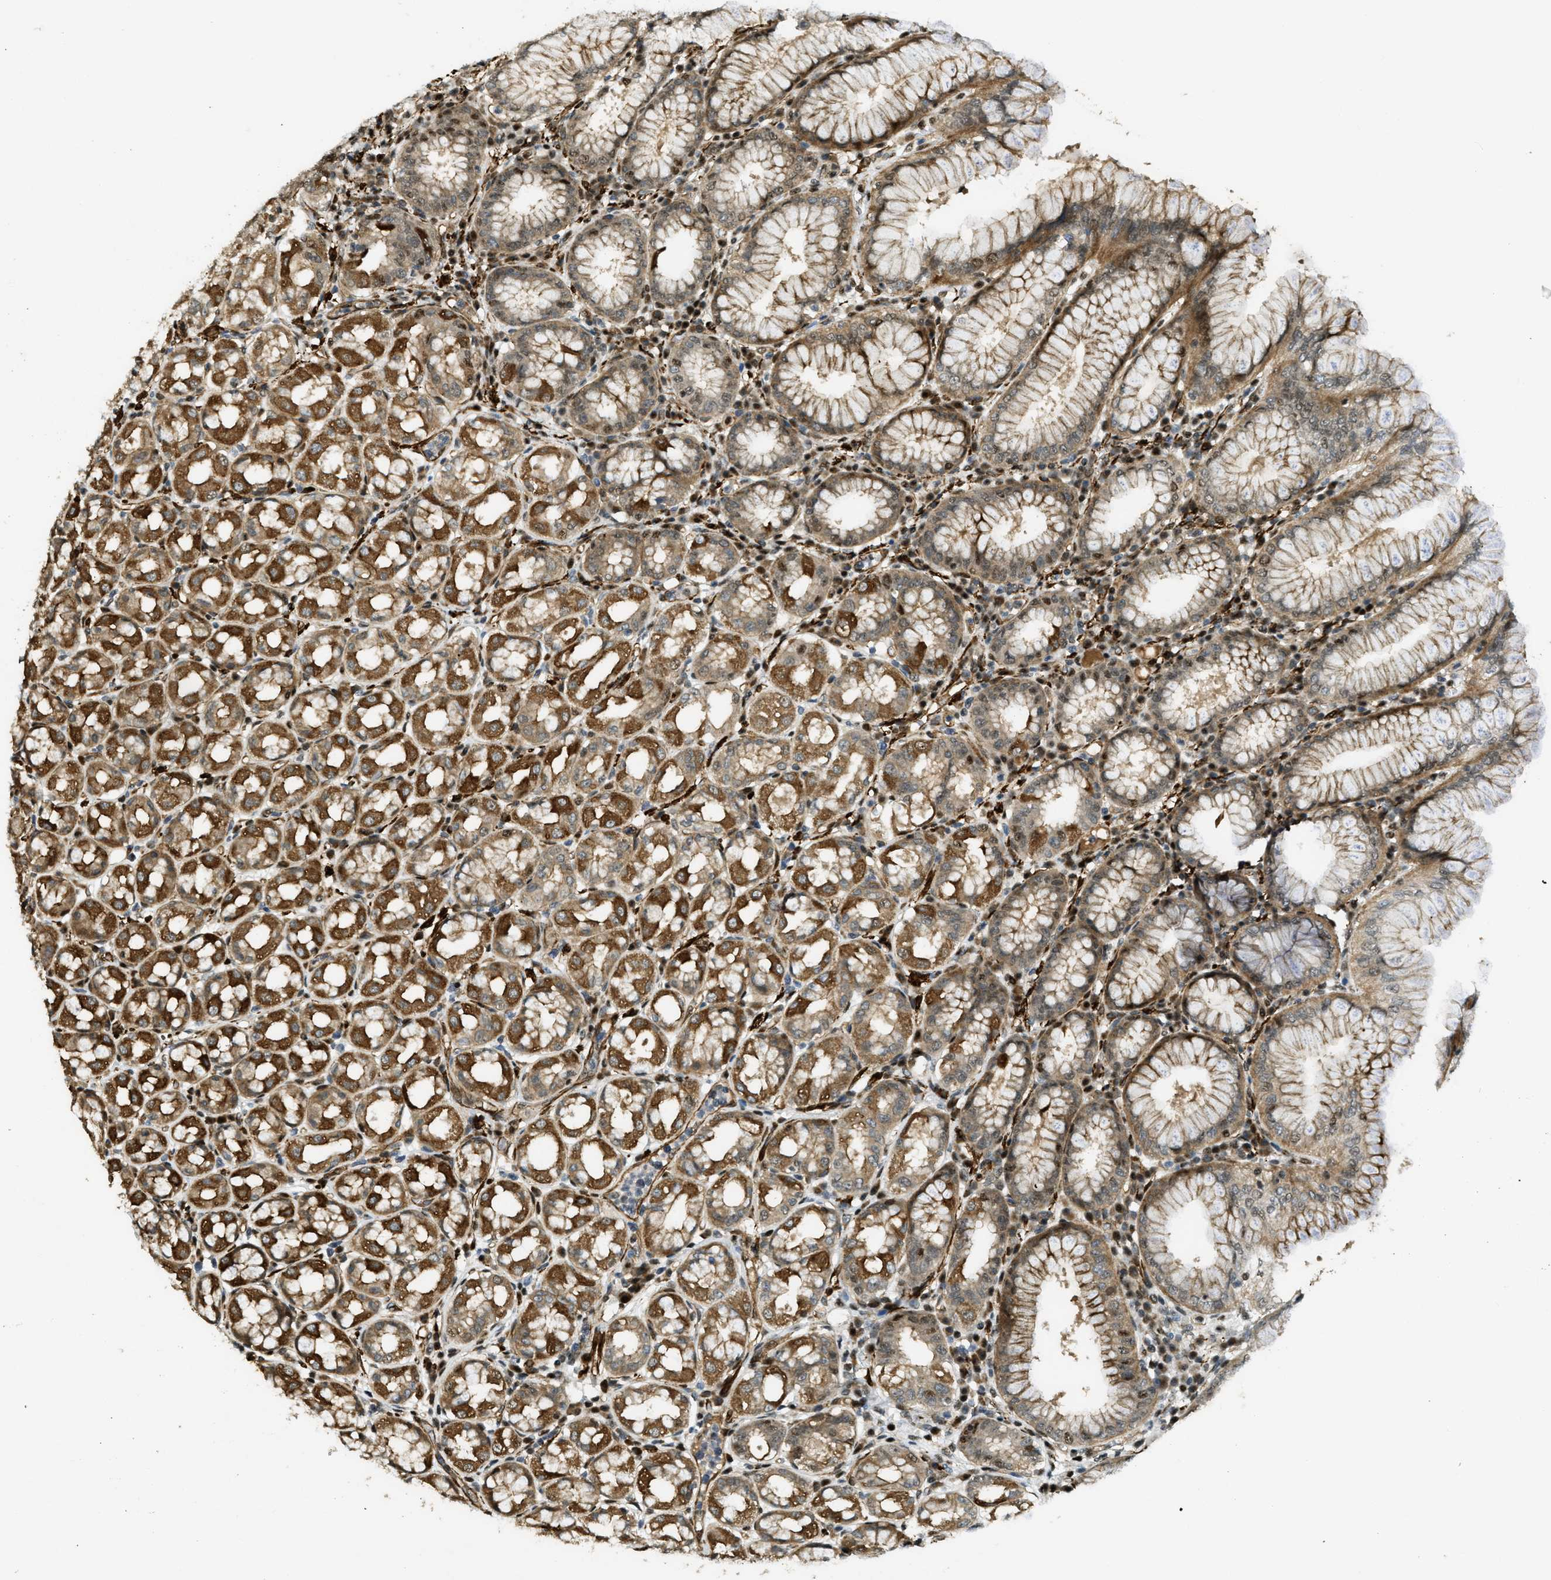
{"staining": {"intensity": "strong", "quantity": ">75%", "location": "cytoplasmic/membranous,nuclear"}, "tissue": "stomach", "cell_type": "Glandular cells", "image_type": "normal", "snomed": [{"axis": "morphology", "description": "Normal tissue, NOS"}, {"axis": "topography", "description": "Stomach"}, {"axis": "topography", "description": "Stomach, lower"}], "caption": "Stomach stained with a brown dye reveals strong cytoplasmic/membranous,nuclear positive staining in approximately >75% of glandular cells.", "gene": "CFAP36", "patient": {"sex": "female", "age": 56}}